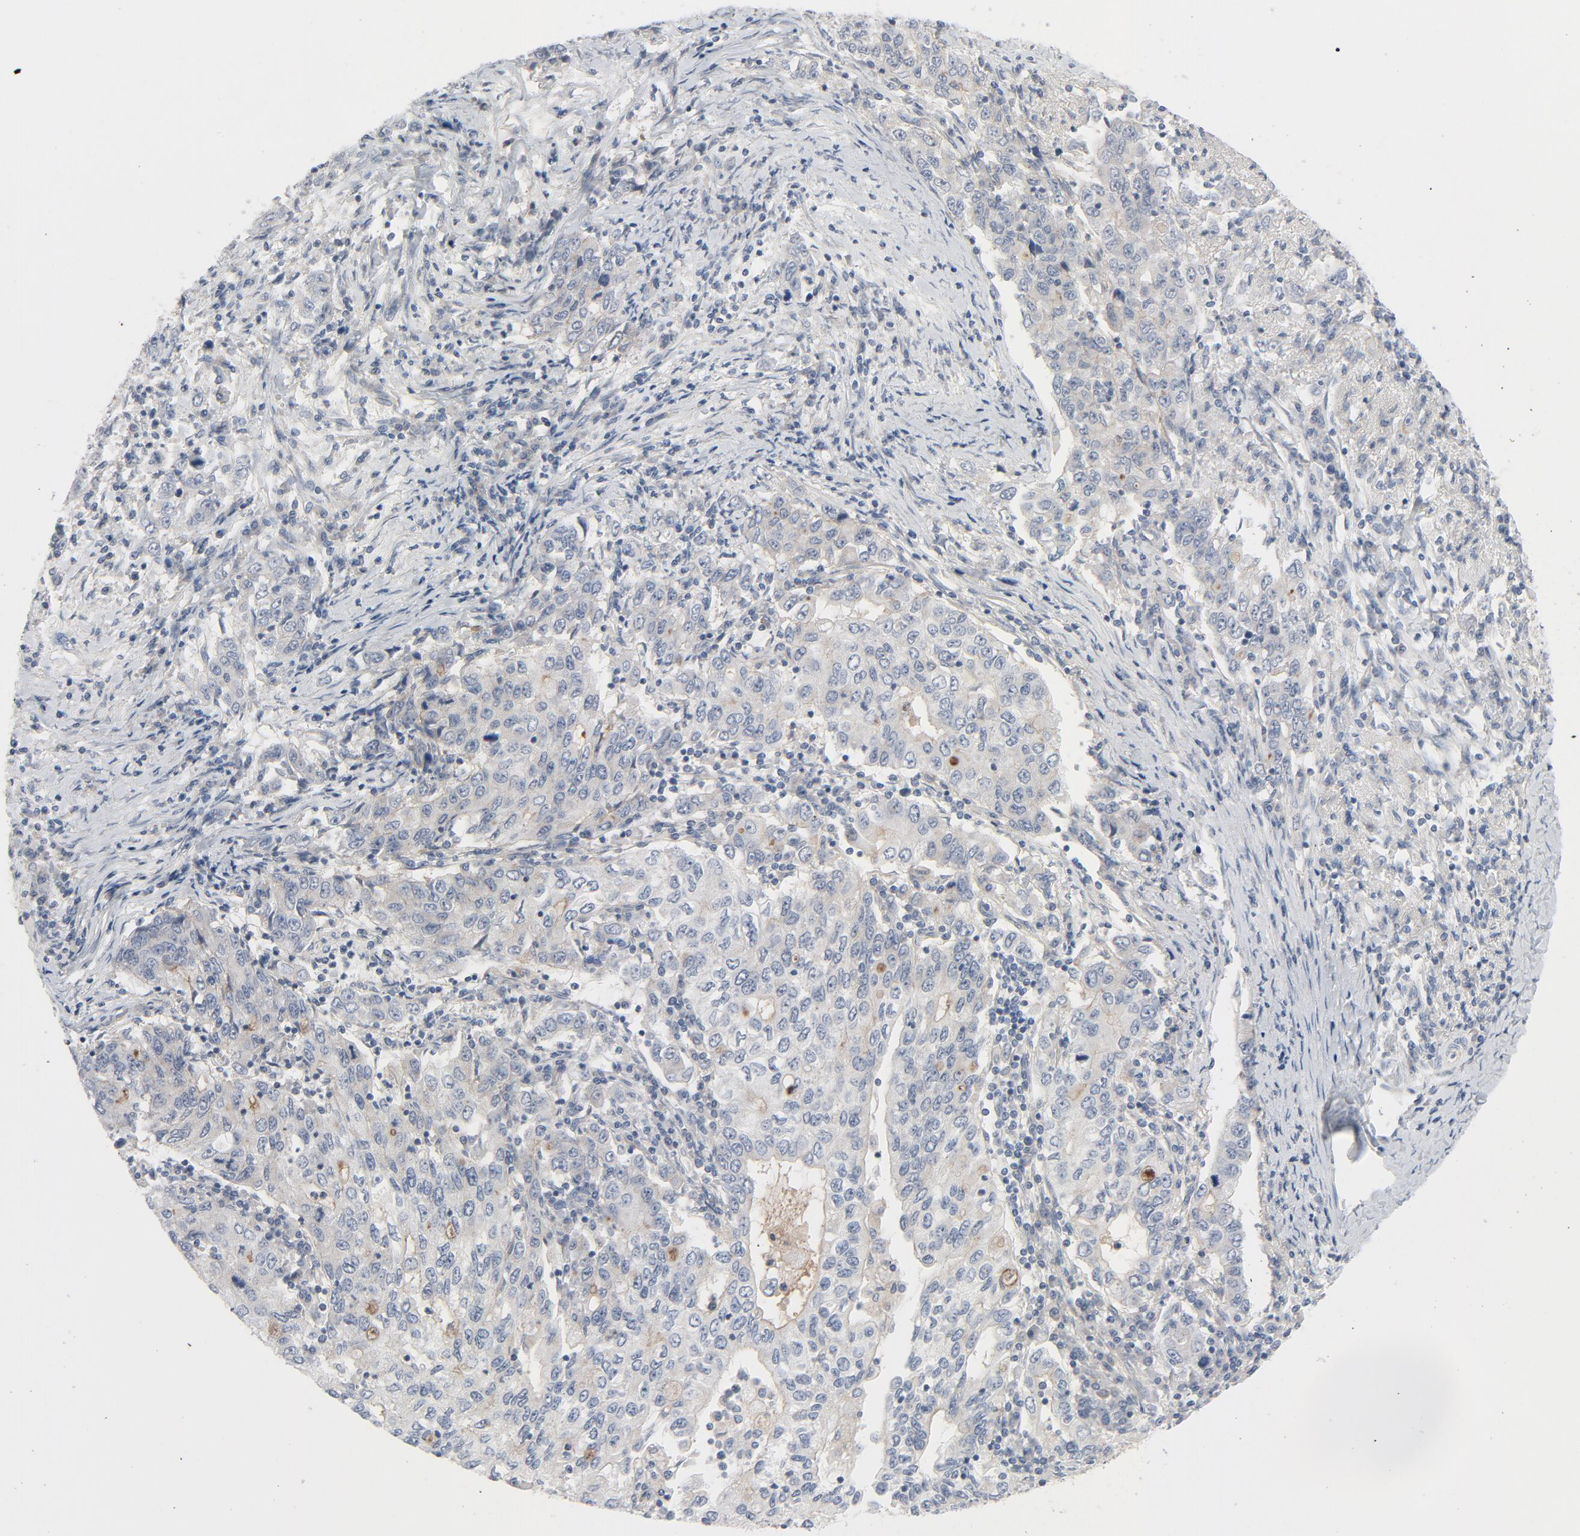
{"staining": {"intensity": "weak", "quantity": "25%-75%", "location": "cytoplasmic/membranous"}, "tissue": "stomach cancer", "cell_type": "Tumor cells", "image_type": "cancer", "snomed": [{"axis": "morphology", "description": "Adenocarcinoma, NOS"}, {"axis": "topography", "description": "Stomach, lower"}], "caption": "A brown stain shows weak cytoplasmic/membranous positivity of a protein in human stomach cancer tumor cells.", "gene": "TSG101", "patient": {"sex": "female", "age": 72}}